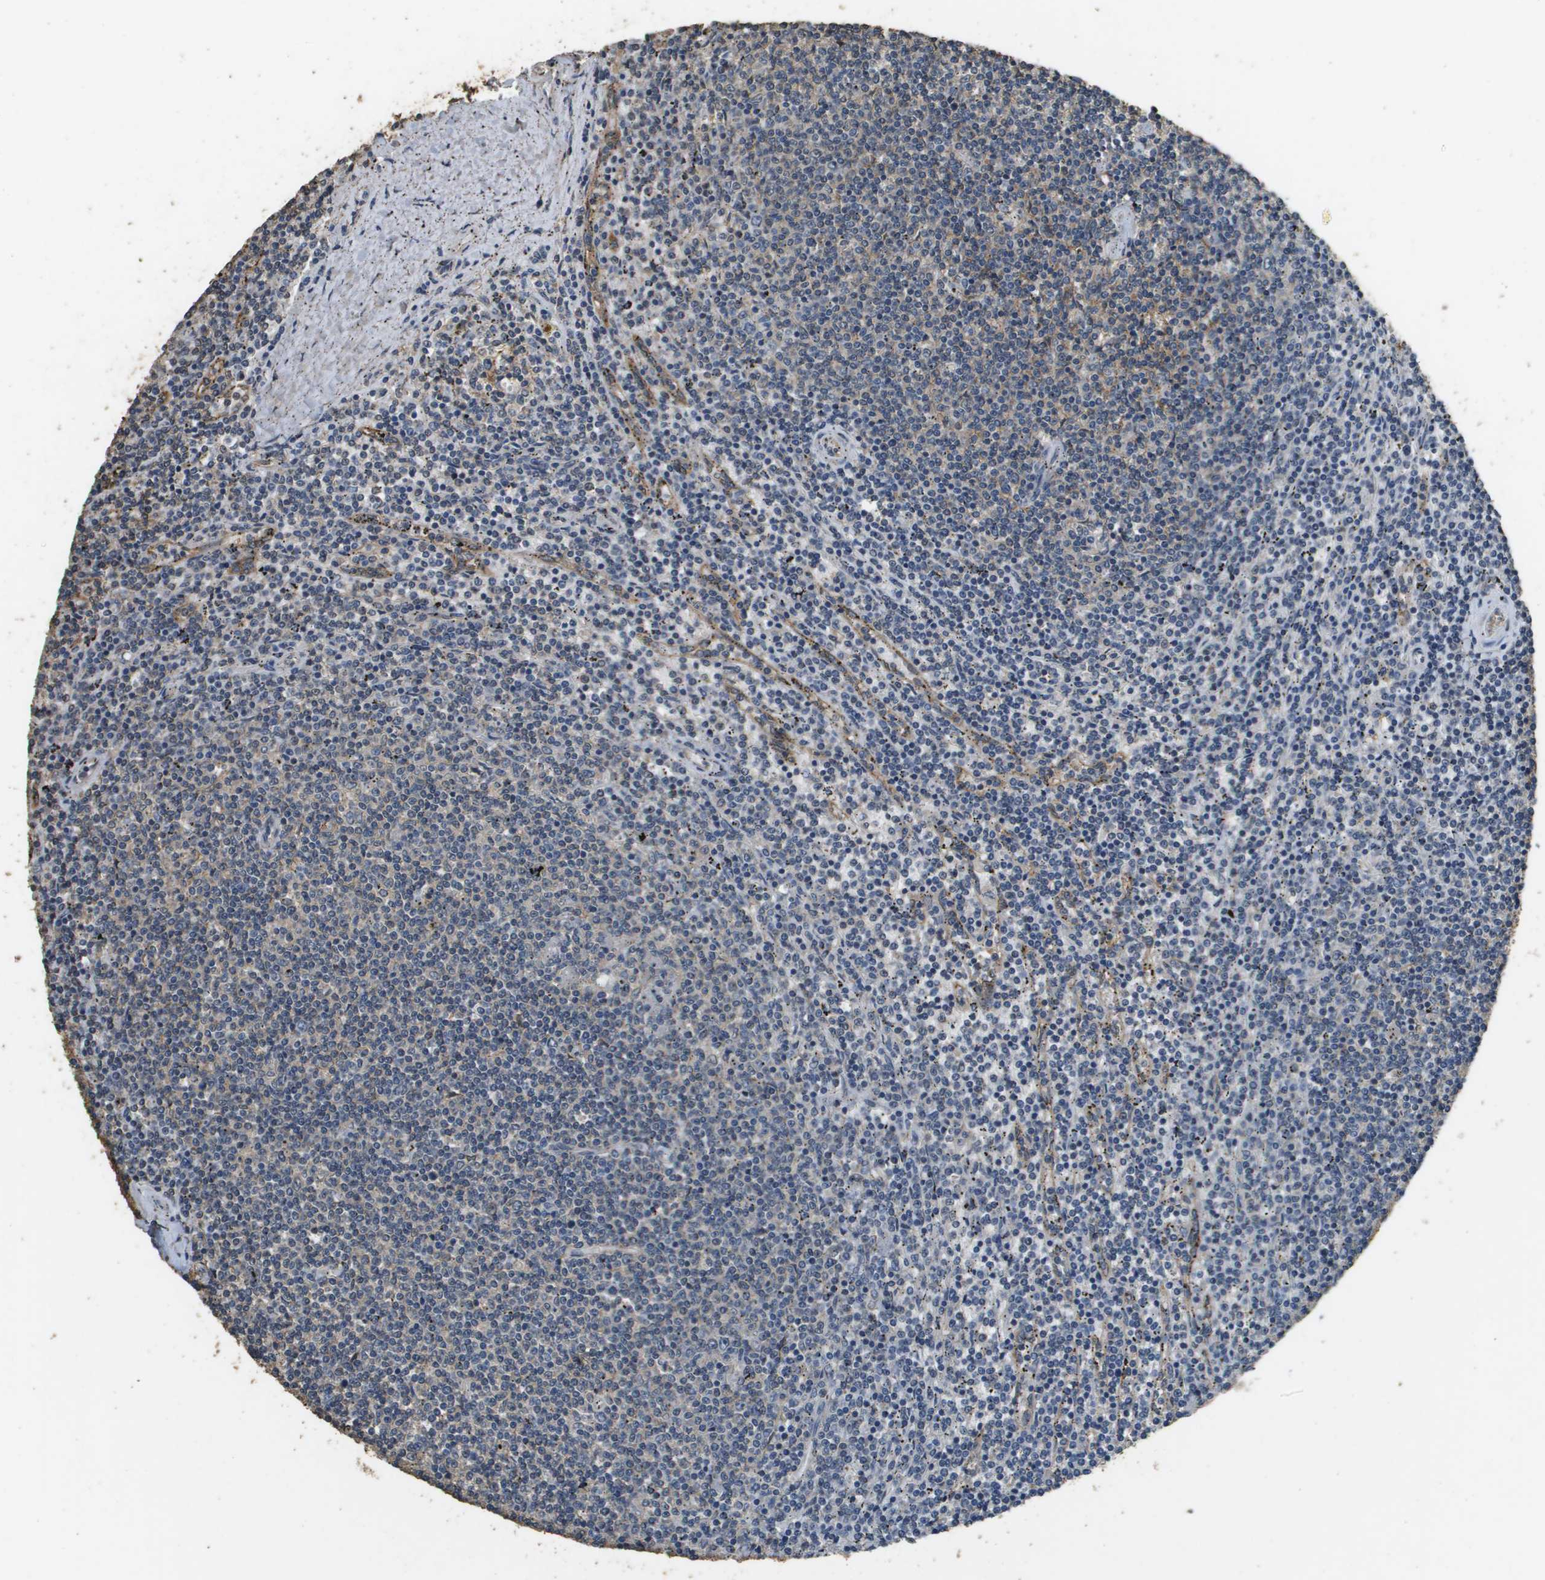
{"staining": {"intensity": "negative", "quantity": "none", "location": "none"}, "tissue": "lymphoma", "cell_type": "Tumor cells", "image_type": "cancer", "snomed": [{"axis": "morphology", "description": "Malignant lymphoma, non-Hodgkin's type, Low grade"}, {"axis": "topography", "description": "Spleen"}], "caption": "Tumor cells show no significant protein staining in low-grade malignant lymphoma, non-Hodgkin's type.", "gene": "RAB6B", "patient": {"sex": "female", "age": 50}}